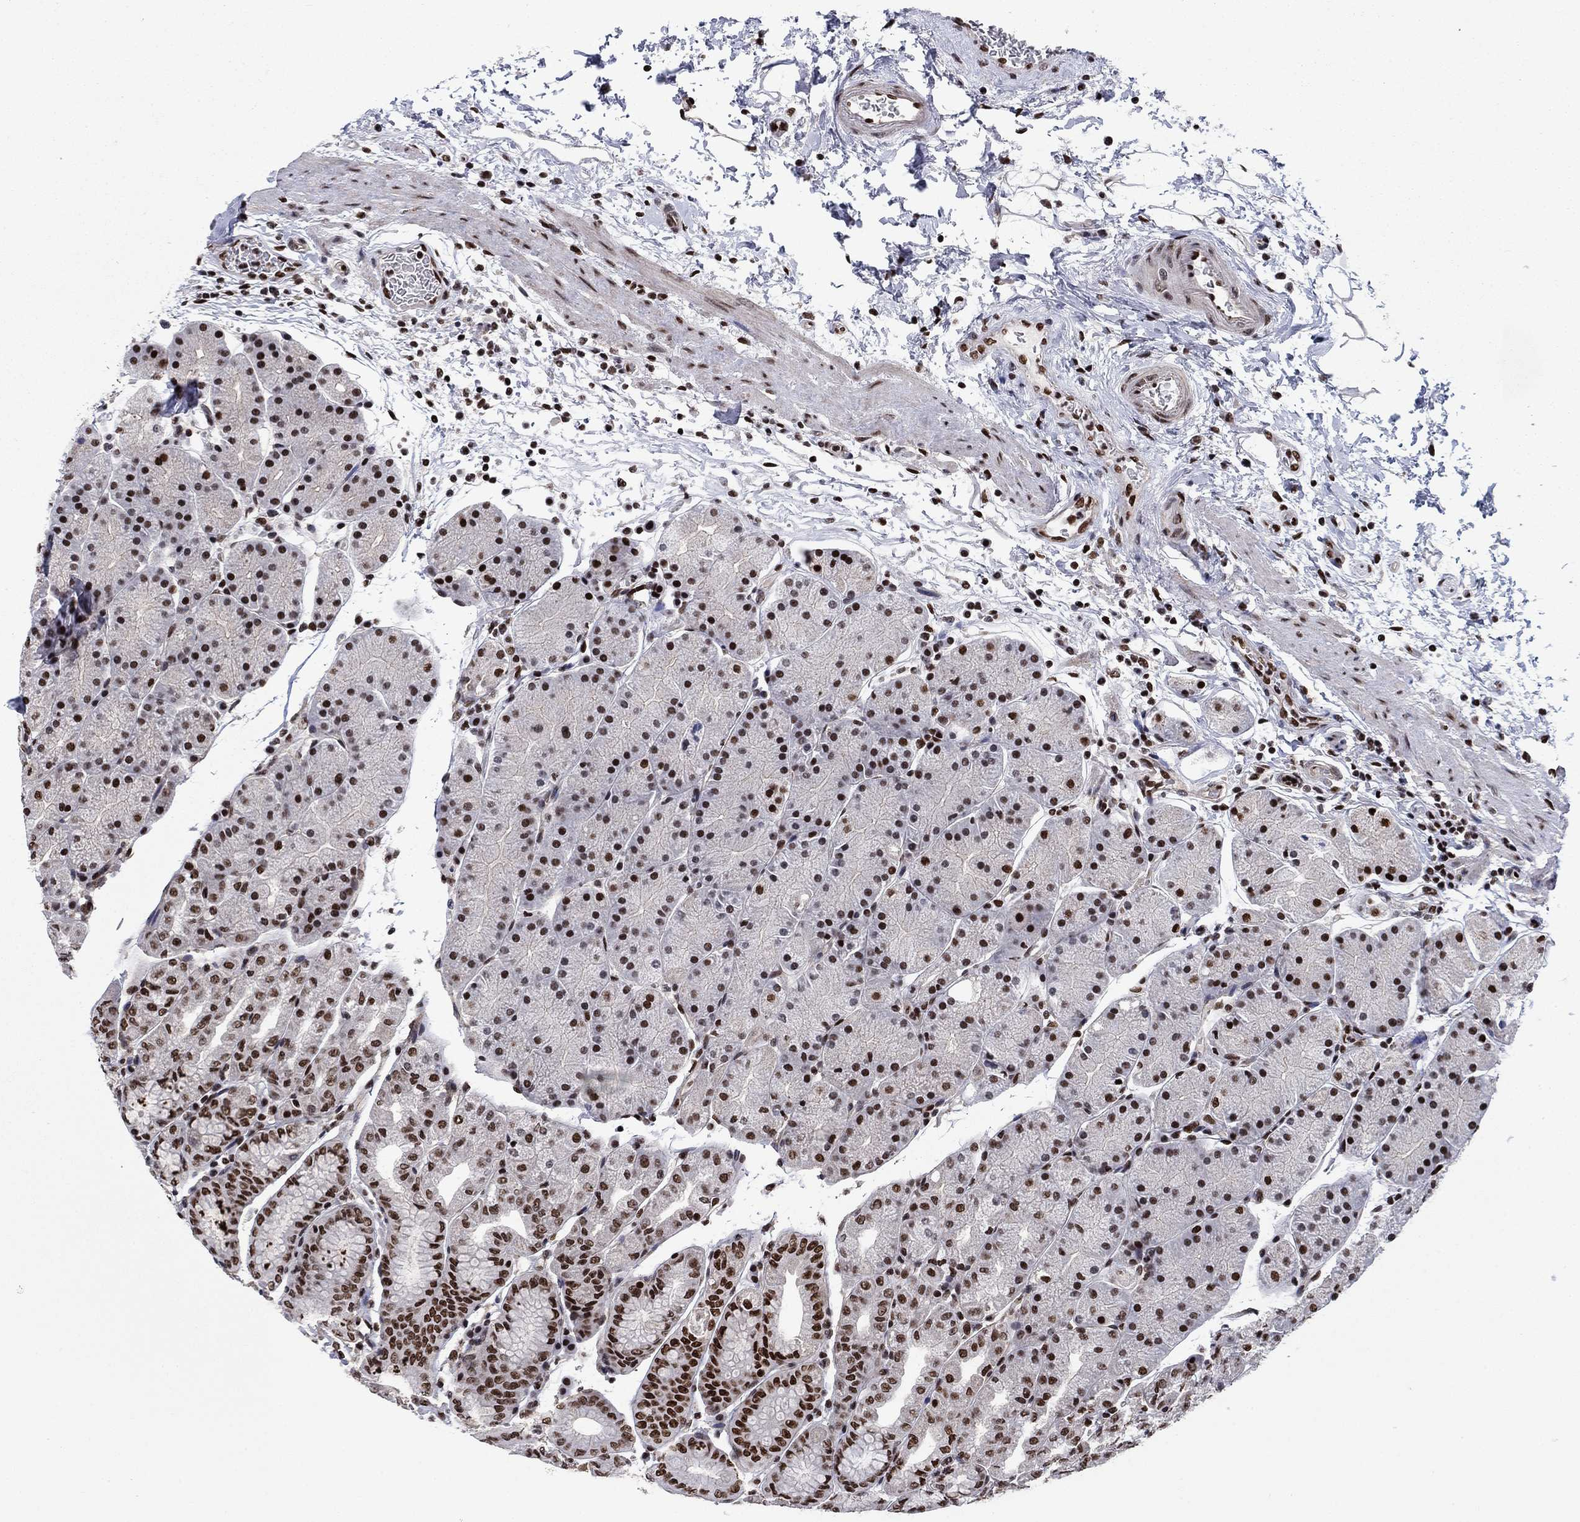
{"staining": {"intensity": "strong", "quantity": ">75%", "location": "nuclear"}, "tissue": "stomach", "cell_type": "Glandular cells", "image_type": "normal", "snomed": [{"axis": "morphology", "description": "Normal tissue, NOS"}, {"axis": "topography", "description": "Stomach"}], "caption": "An image showing strong nuclear positivity in about >75% of glandular cells in unremarkable stomach, as visualized by brown immunohistochemical staining.", "gene": "RPRD1B", "patient": {"sex": "male", "age": 54}}